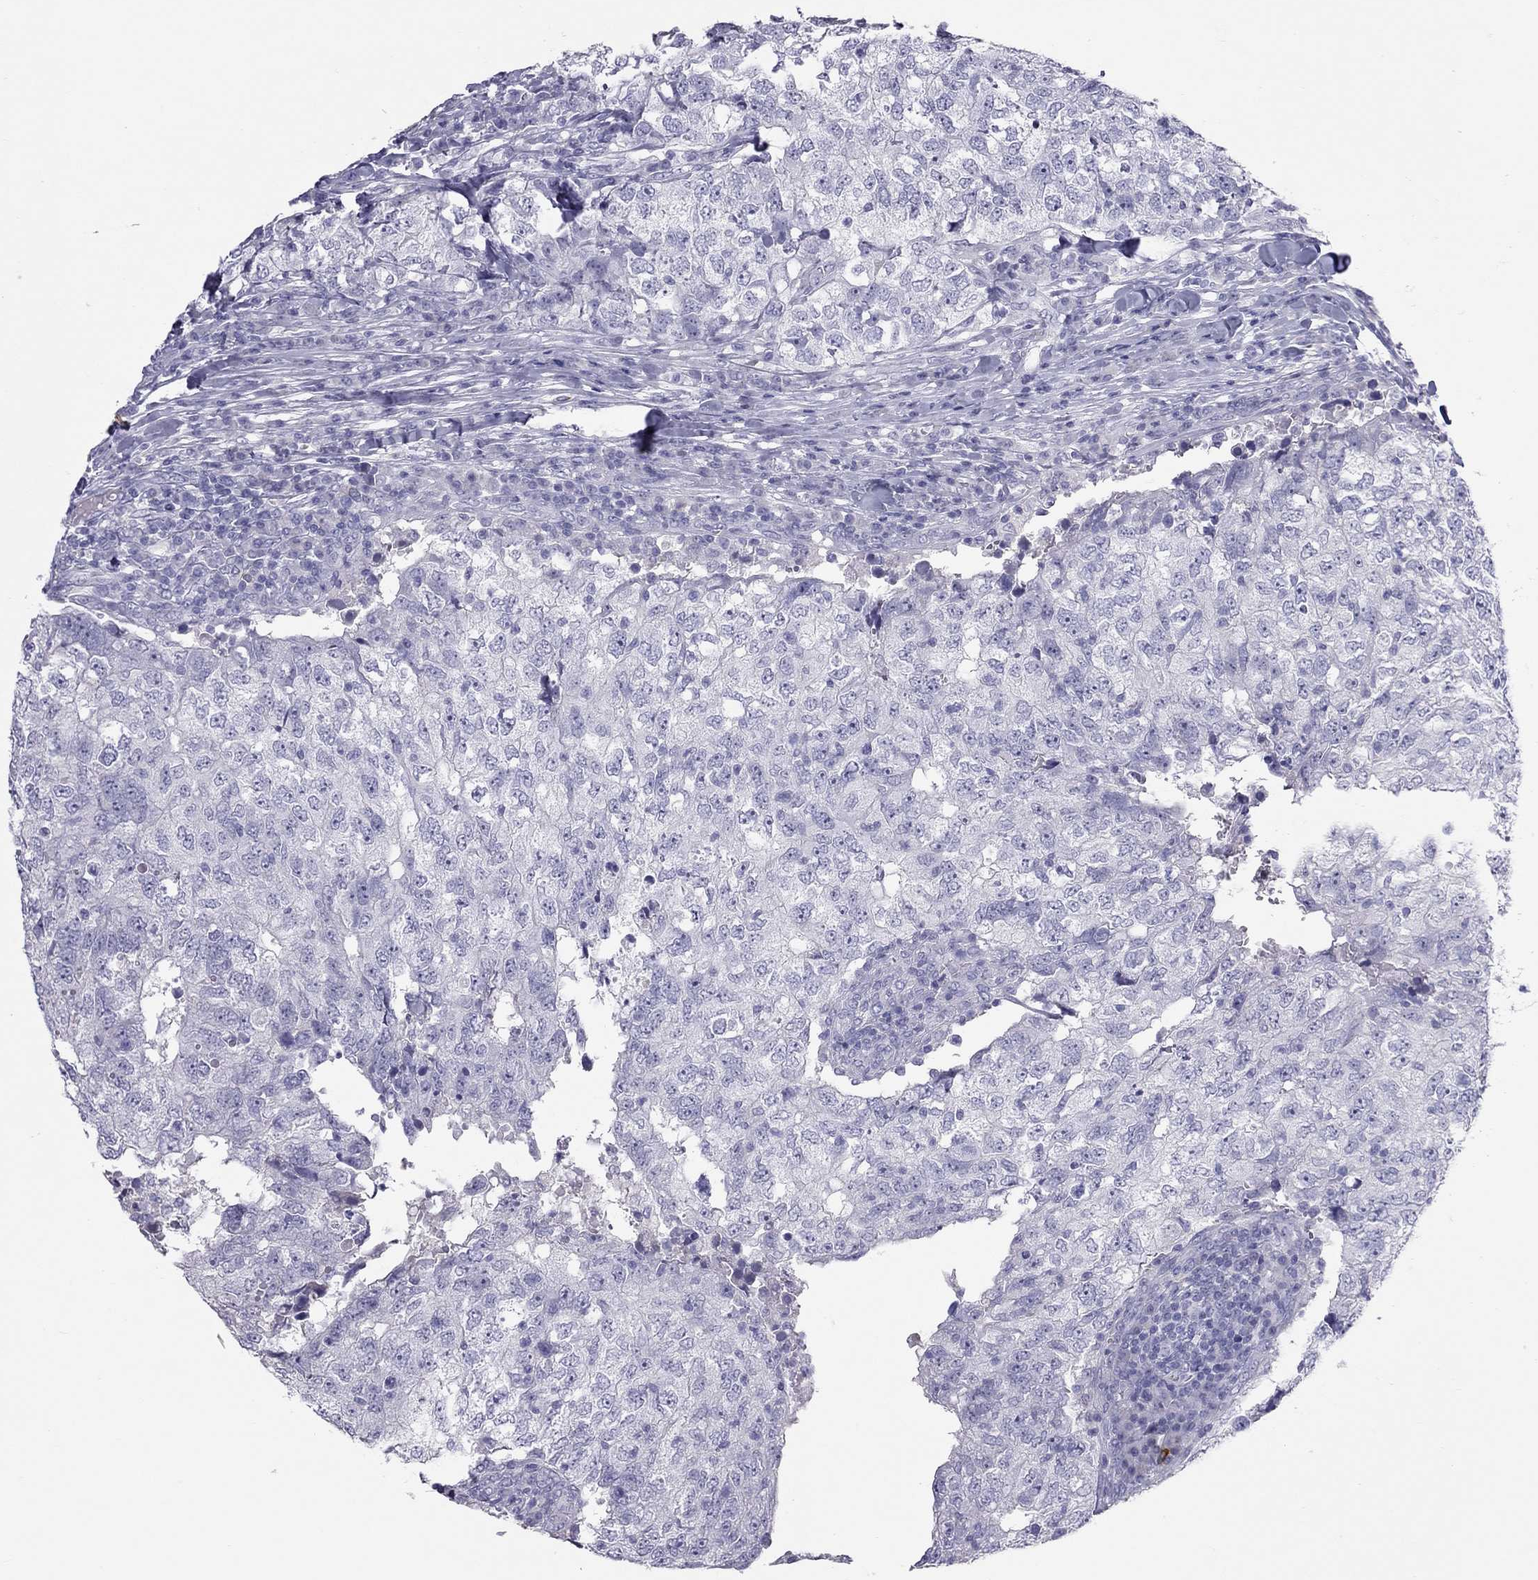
{"staining": {"intensity": "negative", "quantity": "none", "location": "none"}, "tissue": "breast cancer", "cell_type": "Tumor cells", "image_type": "cancer", "snomed": [{"axis": "morphology", "description": "Duct carcinoma"}, {"axis": "topography", "description": "Breast"}], "caption": "An image of breast cancer (infiltrating ductal carcinoma) stained for a protein demonstrates no brown staining in tumor cells. (DAB (3,3'-diaminobenzidine) immunohistochemistry (IHC) with hematoxylin counter stain).", "gene": "IL17REL", "patient": {"sex": "female", "age": 30}}